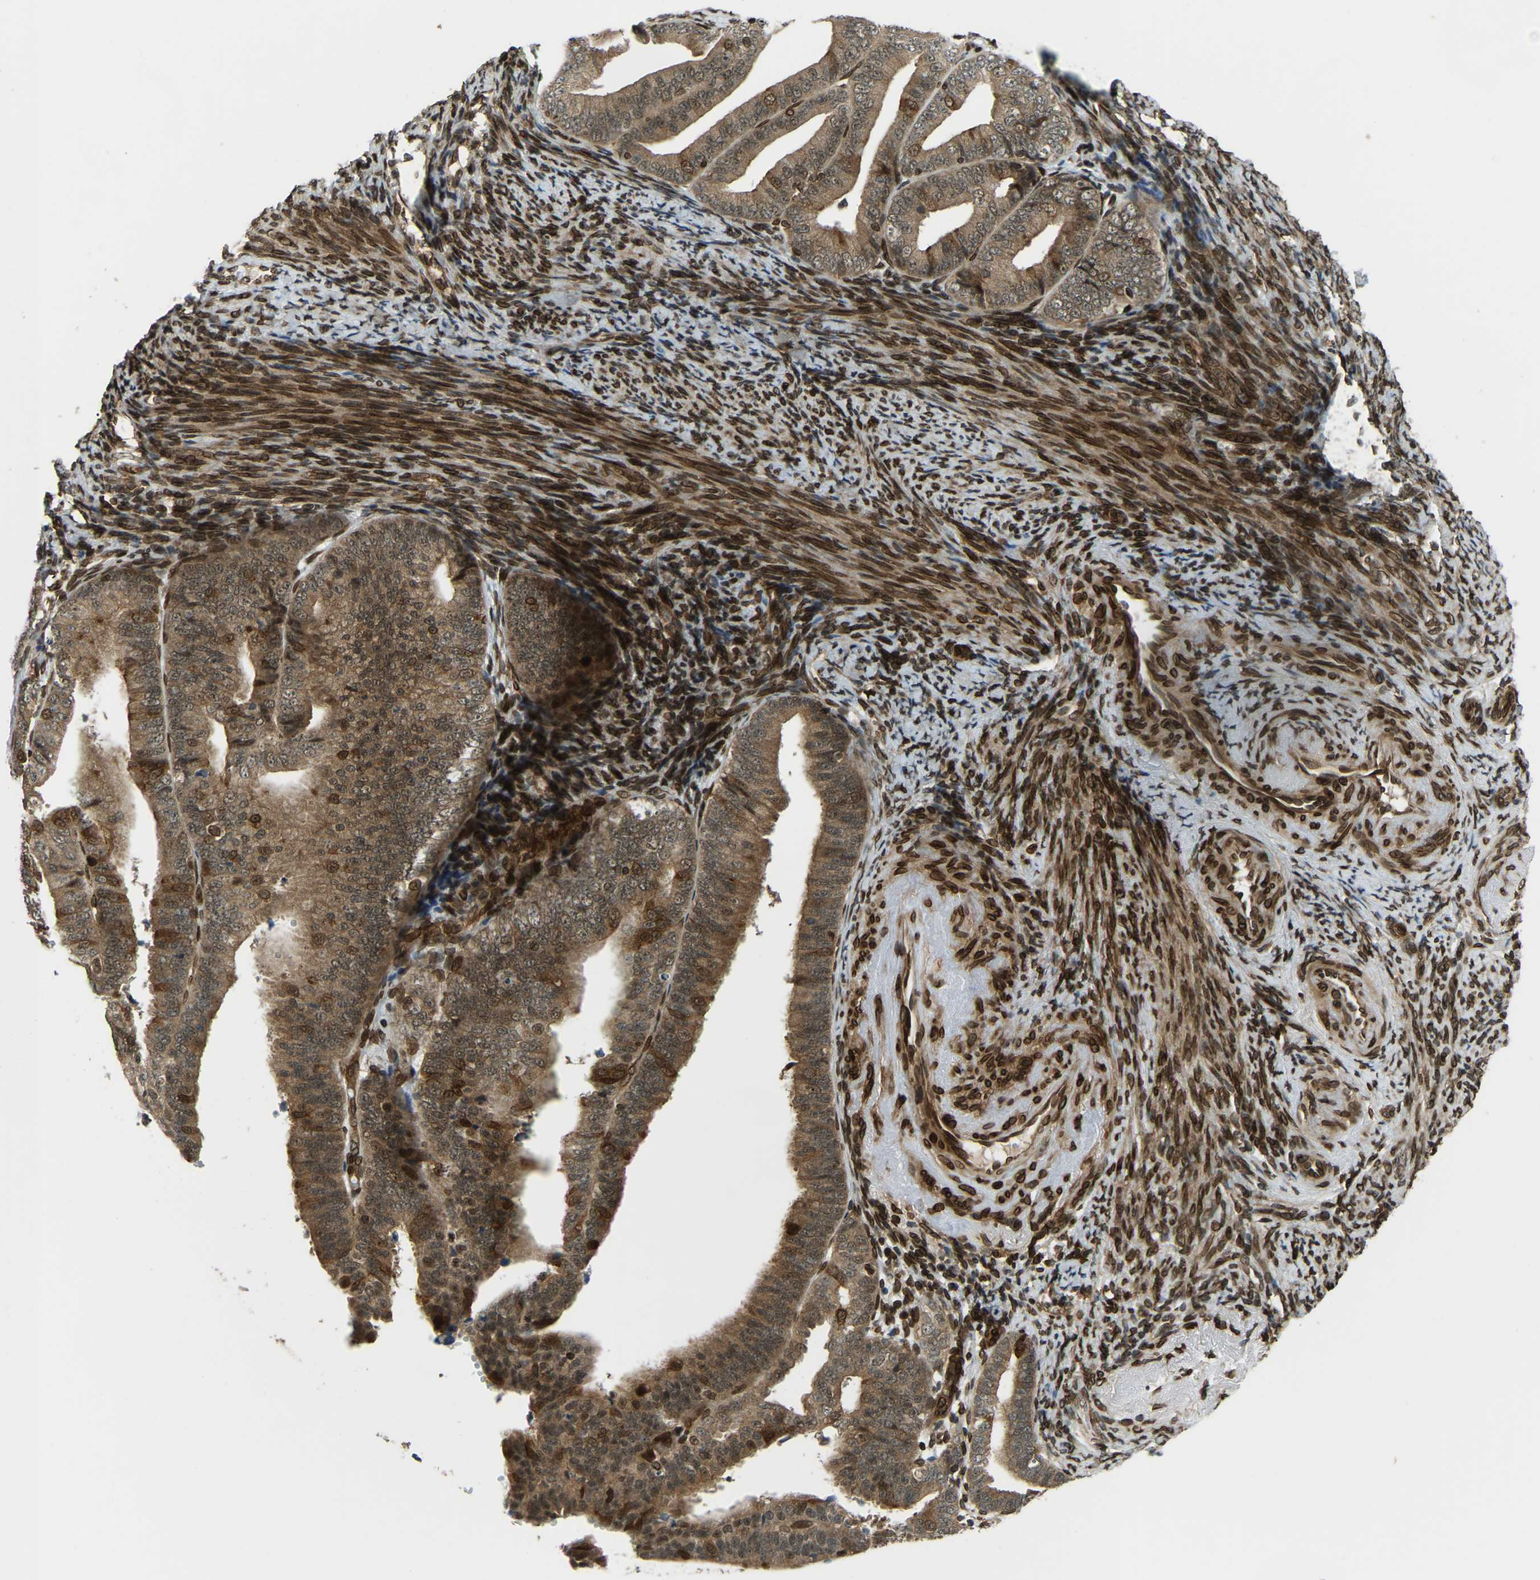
{"staining": {"intensity": "moderate", "quantity": ">75%", "location": "cytoplasmic/membranous,nuclear"}, "tissue": "endometrial cancer", "cell_type": "Tumor cells", "image_type": "cancer", "snomed": [{"axis": "morphology", "description": "Adenocarcinoma, NOS"}, {"axis": "topography", "description": "Endometrium"}], "caption": "IHC histopathology image of endometrial cancer stained for a protein (brown), which shows medium levels of moderate cytoplasmic/membranous and nuclear staining in about >75% of tumor cells.", "gene": "SYNE1", "patient": {"sex": "female", "age": 63}}